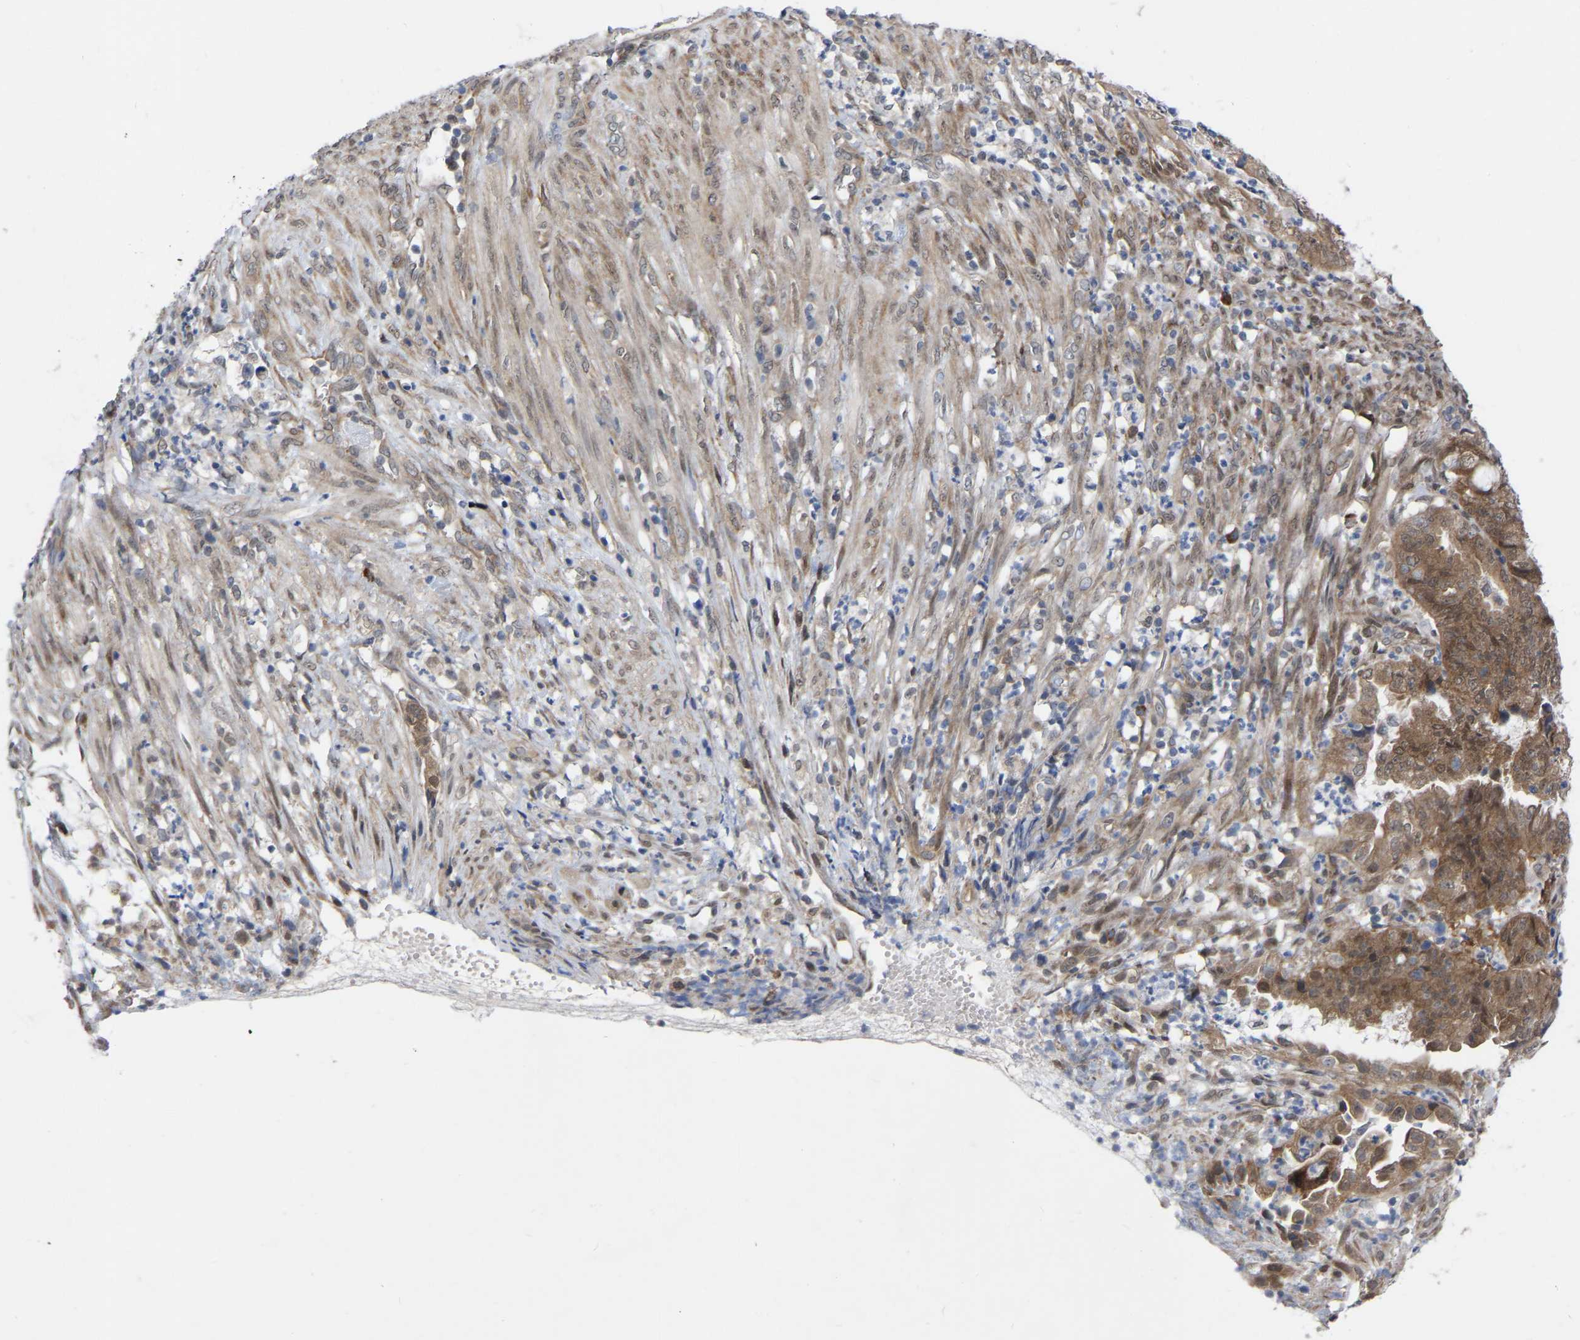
{"staining": {"intensity": "strong", "quantity": ">75%", "location": "cytoplasmic/membranous,nuclear"}, "tissue": "endometrial cancer", "cell_type": "Tumor cells", "image_type": "cancer", "snomed": [{"axis": "morphology", "description": "Adenocarcinoma, NOS"}, {"axis": "topography", "description": "Endometrium"}], "caption": "DAB (3,3'-diaminobenzidine) immunohistochemical staining of human endometrial adenocarcinoma demonstrates strong cytoplasmic/membranous and nuclear protein expression in about >75% of tumor cells.", "gene": "UBE4B", "patient": {"sex": "female", "age": 51}}